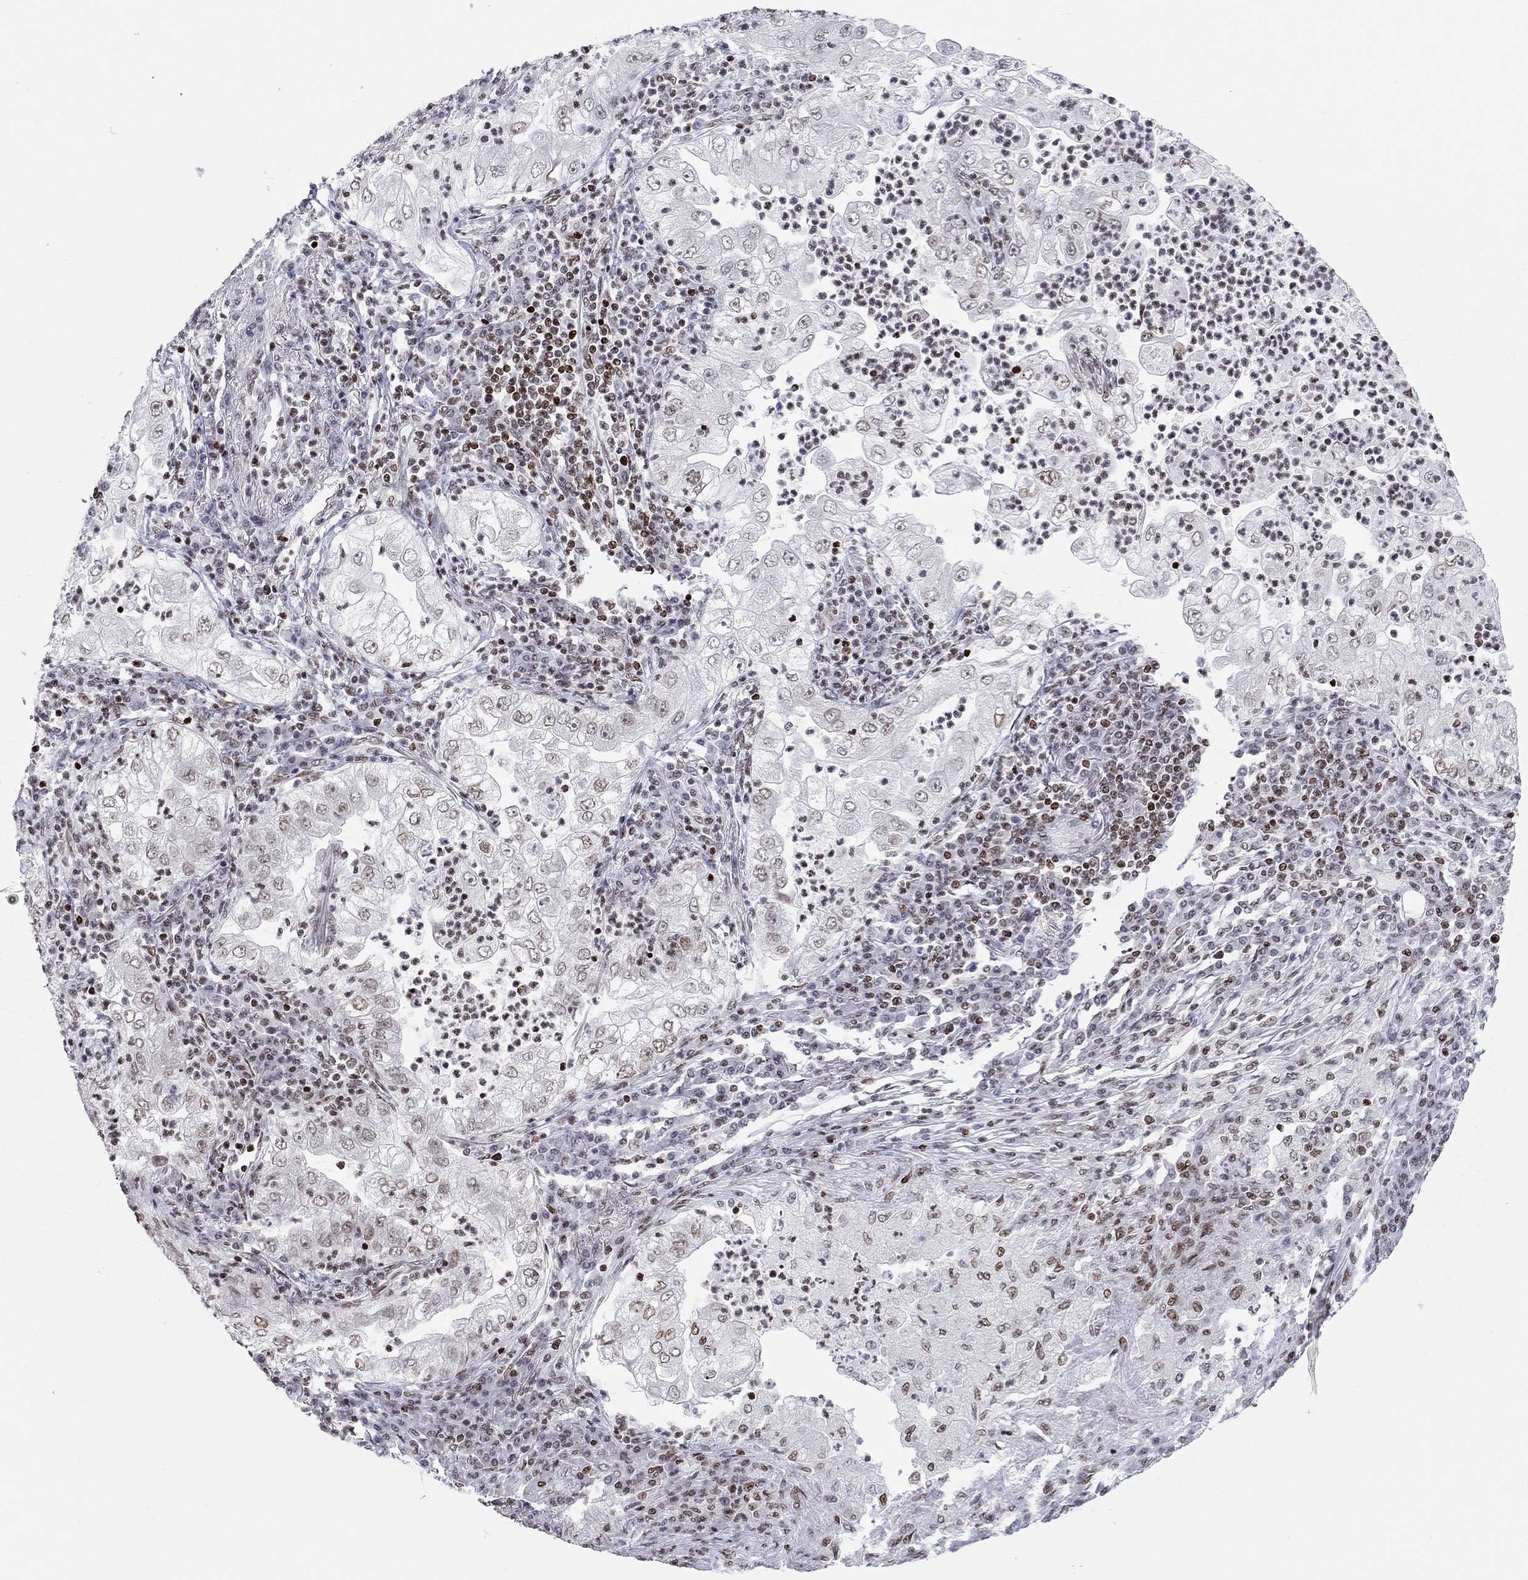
{"staining": {"intensity": "weak", "quantity": "<25%", "location": "nuclear"}, "tissue": "lung cancer", "cell_type": "Tumor cells", "image_type": "cancer", "snomed": [{"axis": "morphology", "description": "Adenocarcinoma, NOS"}, {"axis": "topography", "description": "Lung"}], "caption": "Protein analysis of lung cancer (adenocarcinoma) exhibits no significant expression in tumor cells.", "gene": "H2AX", "patient": {"sex": "female", "age": 73}}